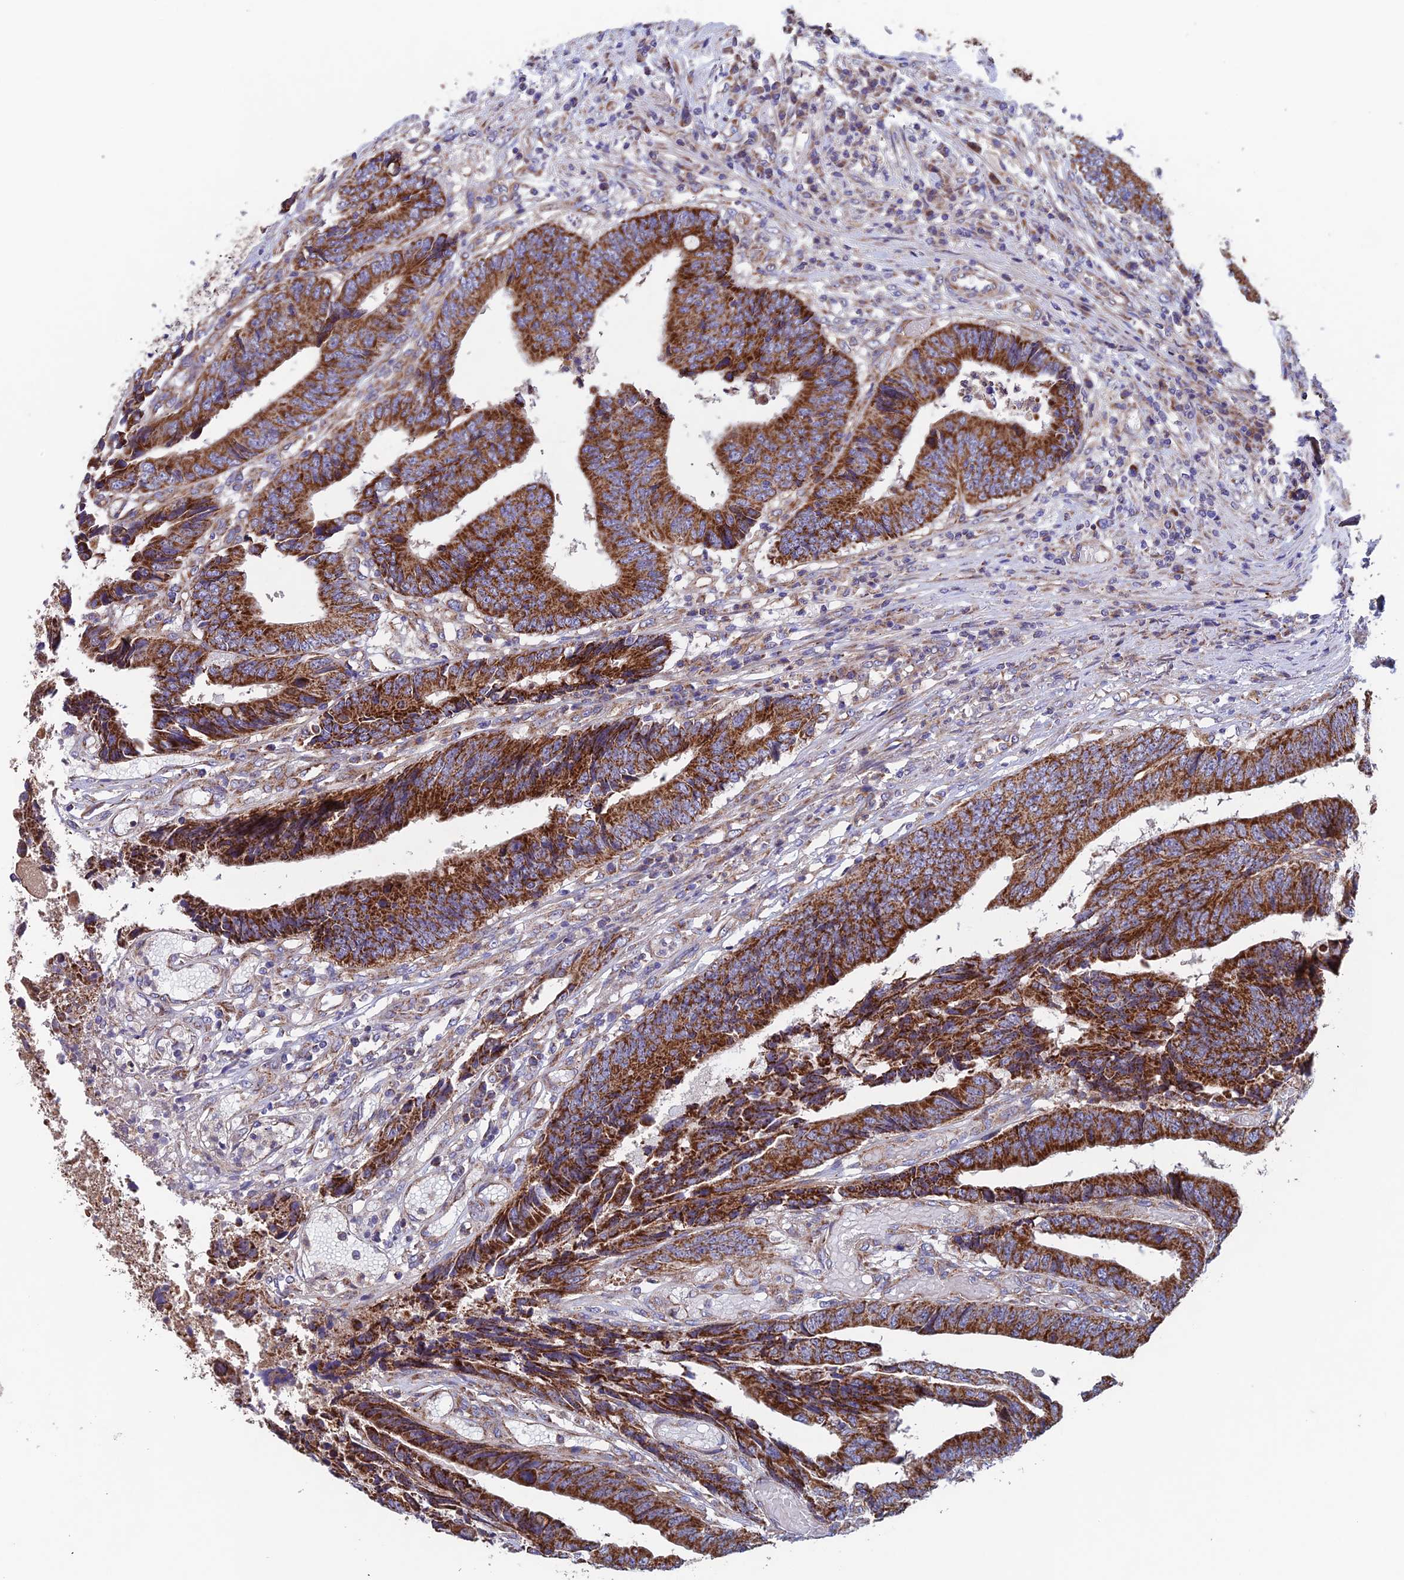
{"staining": {"intensity": "strong", "quantity": ">75%", "location": "cytoplasmic/membranous"}, "tissue": "colorectal cancer", "cell_type": "Tumor cells", "image_type": "cancer", "snomed": [{"axis": "morphology", "description": "Adenocarcinoma, NOS"}, {"axis": "topography", "description": "Rectum"}], "caption": "Immunohistochemistry micrograph of human colorectal cancer (adenocarcinoma) stained for a protein (brown), which exhibits high levels of strong cytoplasmic/membranous positivity in about >75% of tumor cells.", "gene": "MRPL1", "patient": {"sex": "male", "age": 84}}